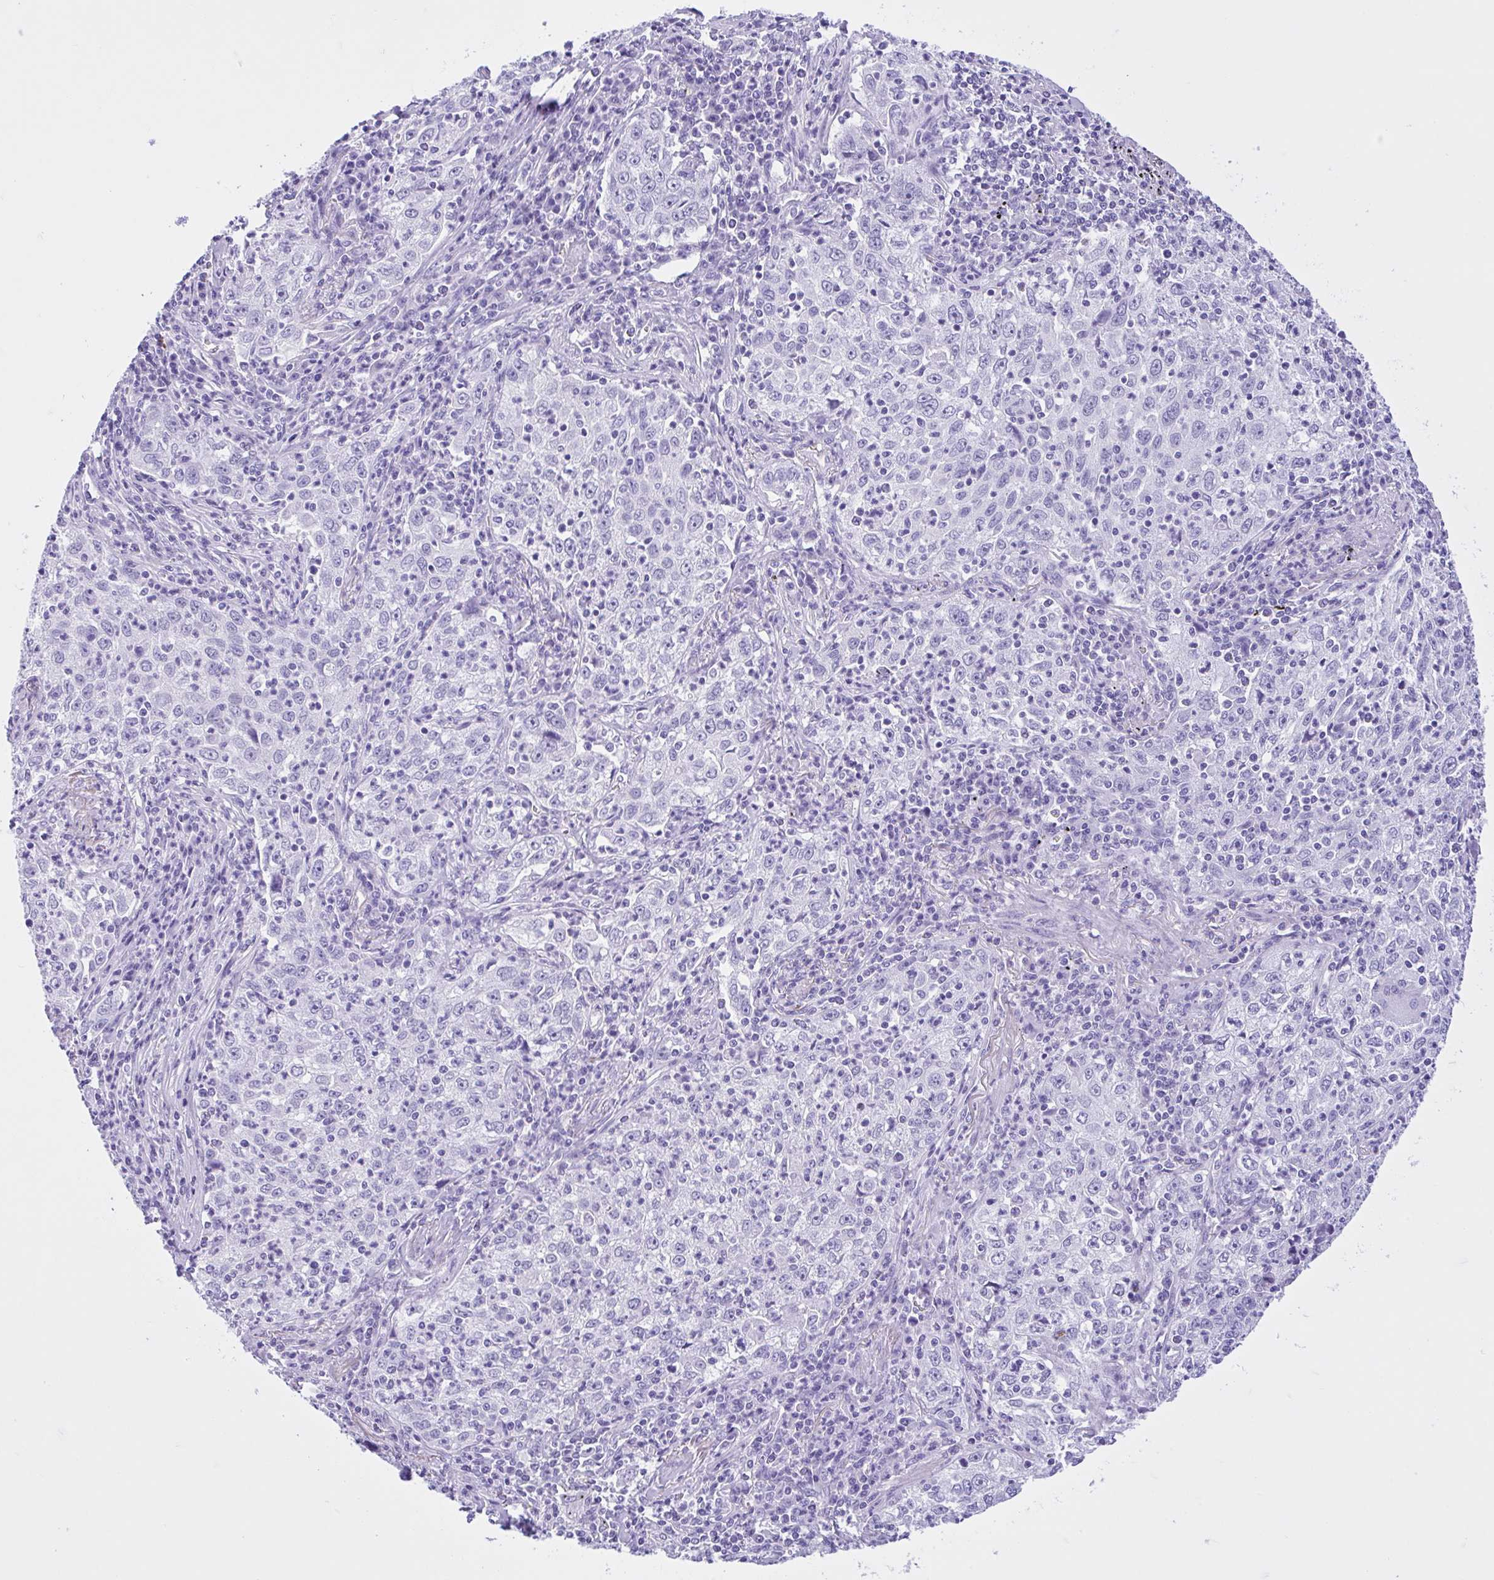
{"staining": {"intensity": "negative", "quantity": "none", "location": "none"}, "tissue": "lung cancer", "cell_type": "Tumor cells", "image_type": "cancer", "snomed": [{"axis": "morphology", "description": "Squamous cell carcinoma, NOS"}, {"axis": "topography", "description": "Lung"}], "caption": "Protein analysis of lung cancer (squamous cell carcinoma) demonstrates no significant positivity in tumor cells.", "gene": "IAPP", "patient": {"sex": "male", "age": 71}}